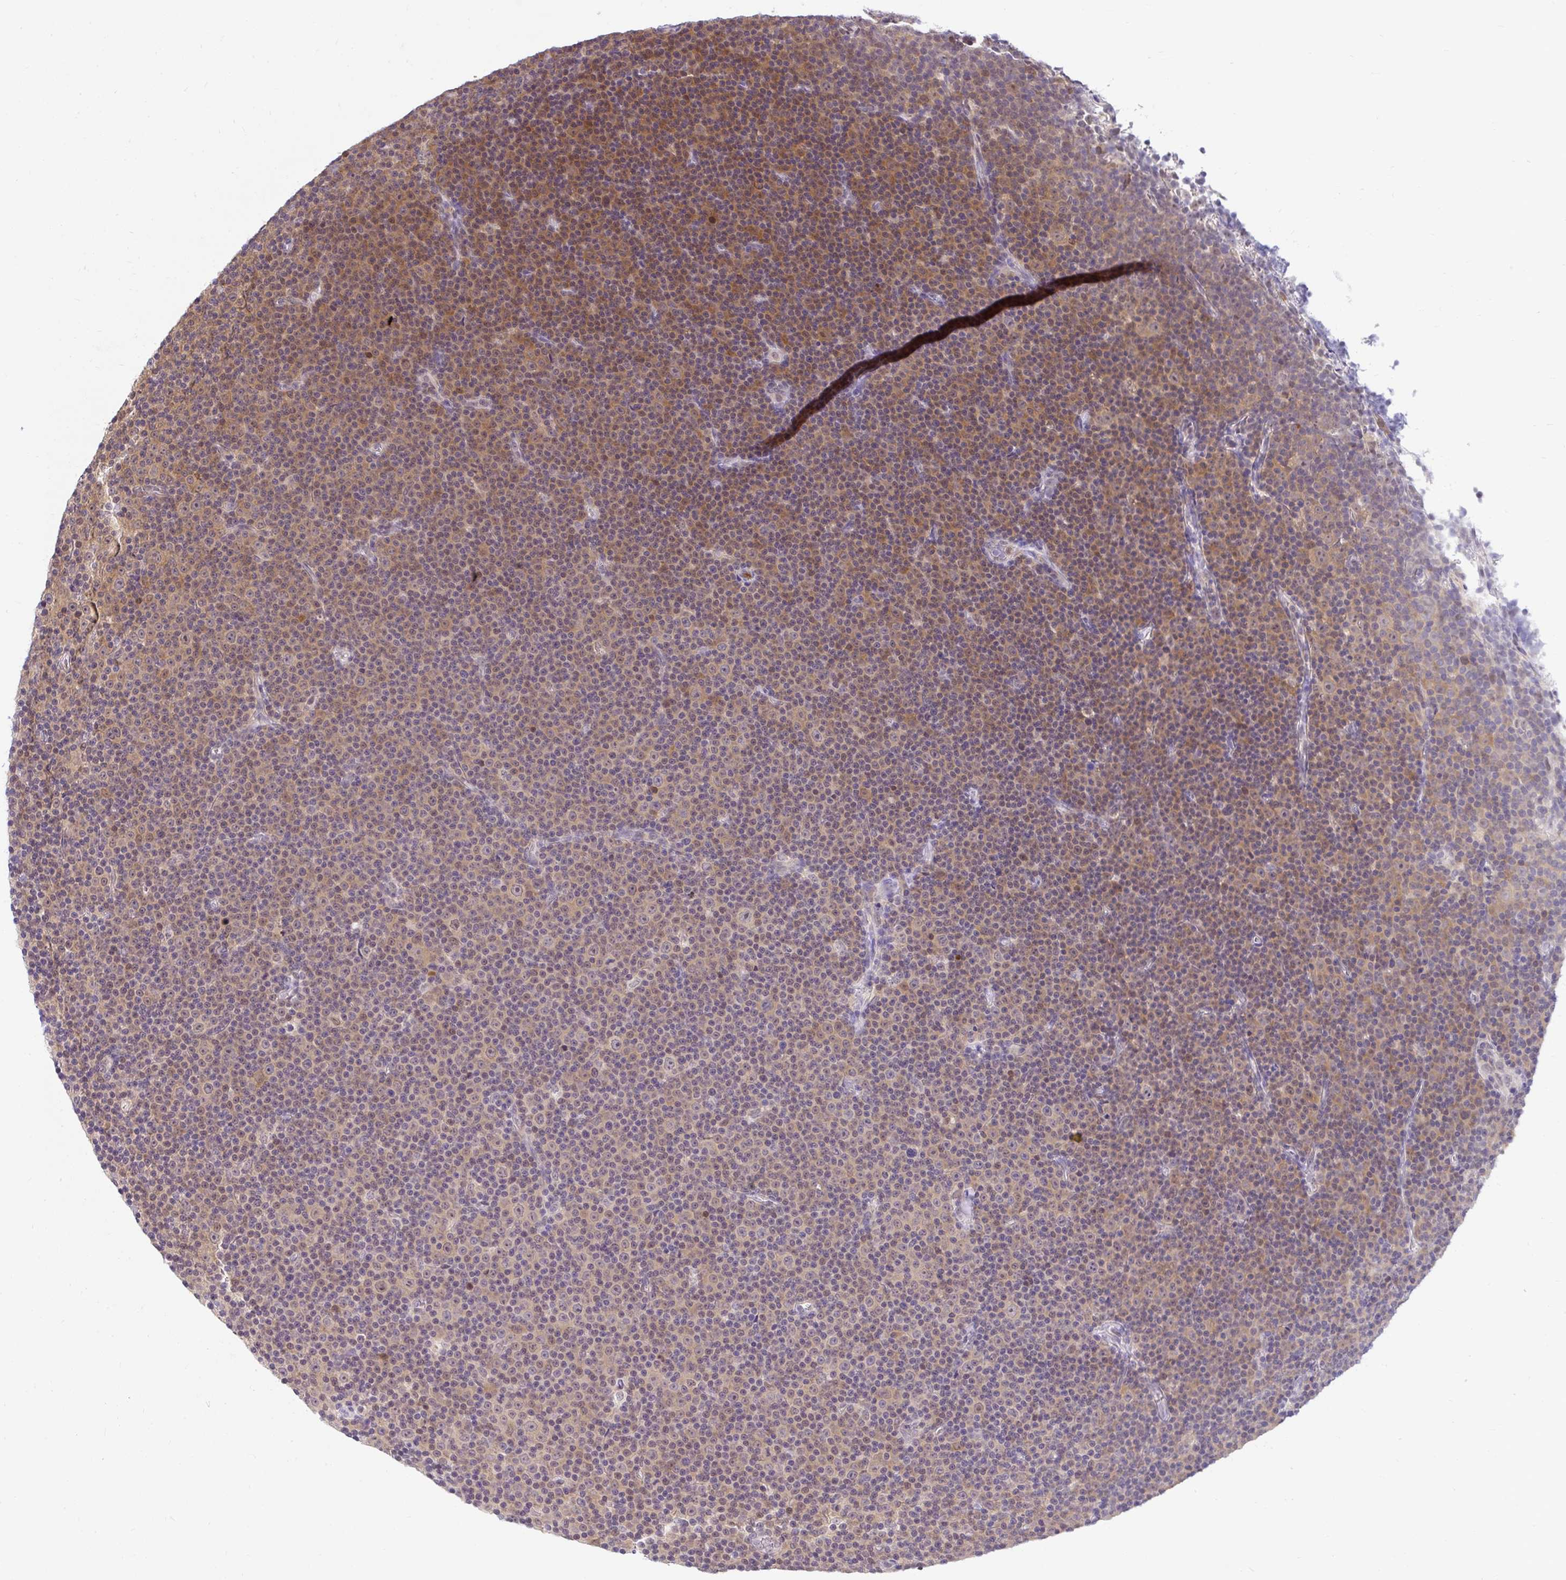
{"staining": {"intensity": "weak", "quantity": "25%-75%", "location": "cytoplasmic/membranous,nuclear"}, "tissue": "lymphoma", "cell_type": "Tumor cells", "image_type": "cancer", "snomed": [{"axis": "morphology", "description": "Malignant lymphoma, non-Hodgkin's type, Low grade"}, {"axis": "topography", "description": "Lymph node"}], "caption": "A micrograph of human malignant lymphoma, non-Hodgkin's type (low-grade) stained for a protein exhibits weak cytoplasmic/membranous and nuclear brown staining in tumor cells. Using DAB (3,3'-diaminobenzidine) (brown) and hematoxylin (blue) stains, captured at high magnification using brightfield microscopy.", "gene": "PIN4", "patient": {"sex": "female", "age": 67}}